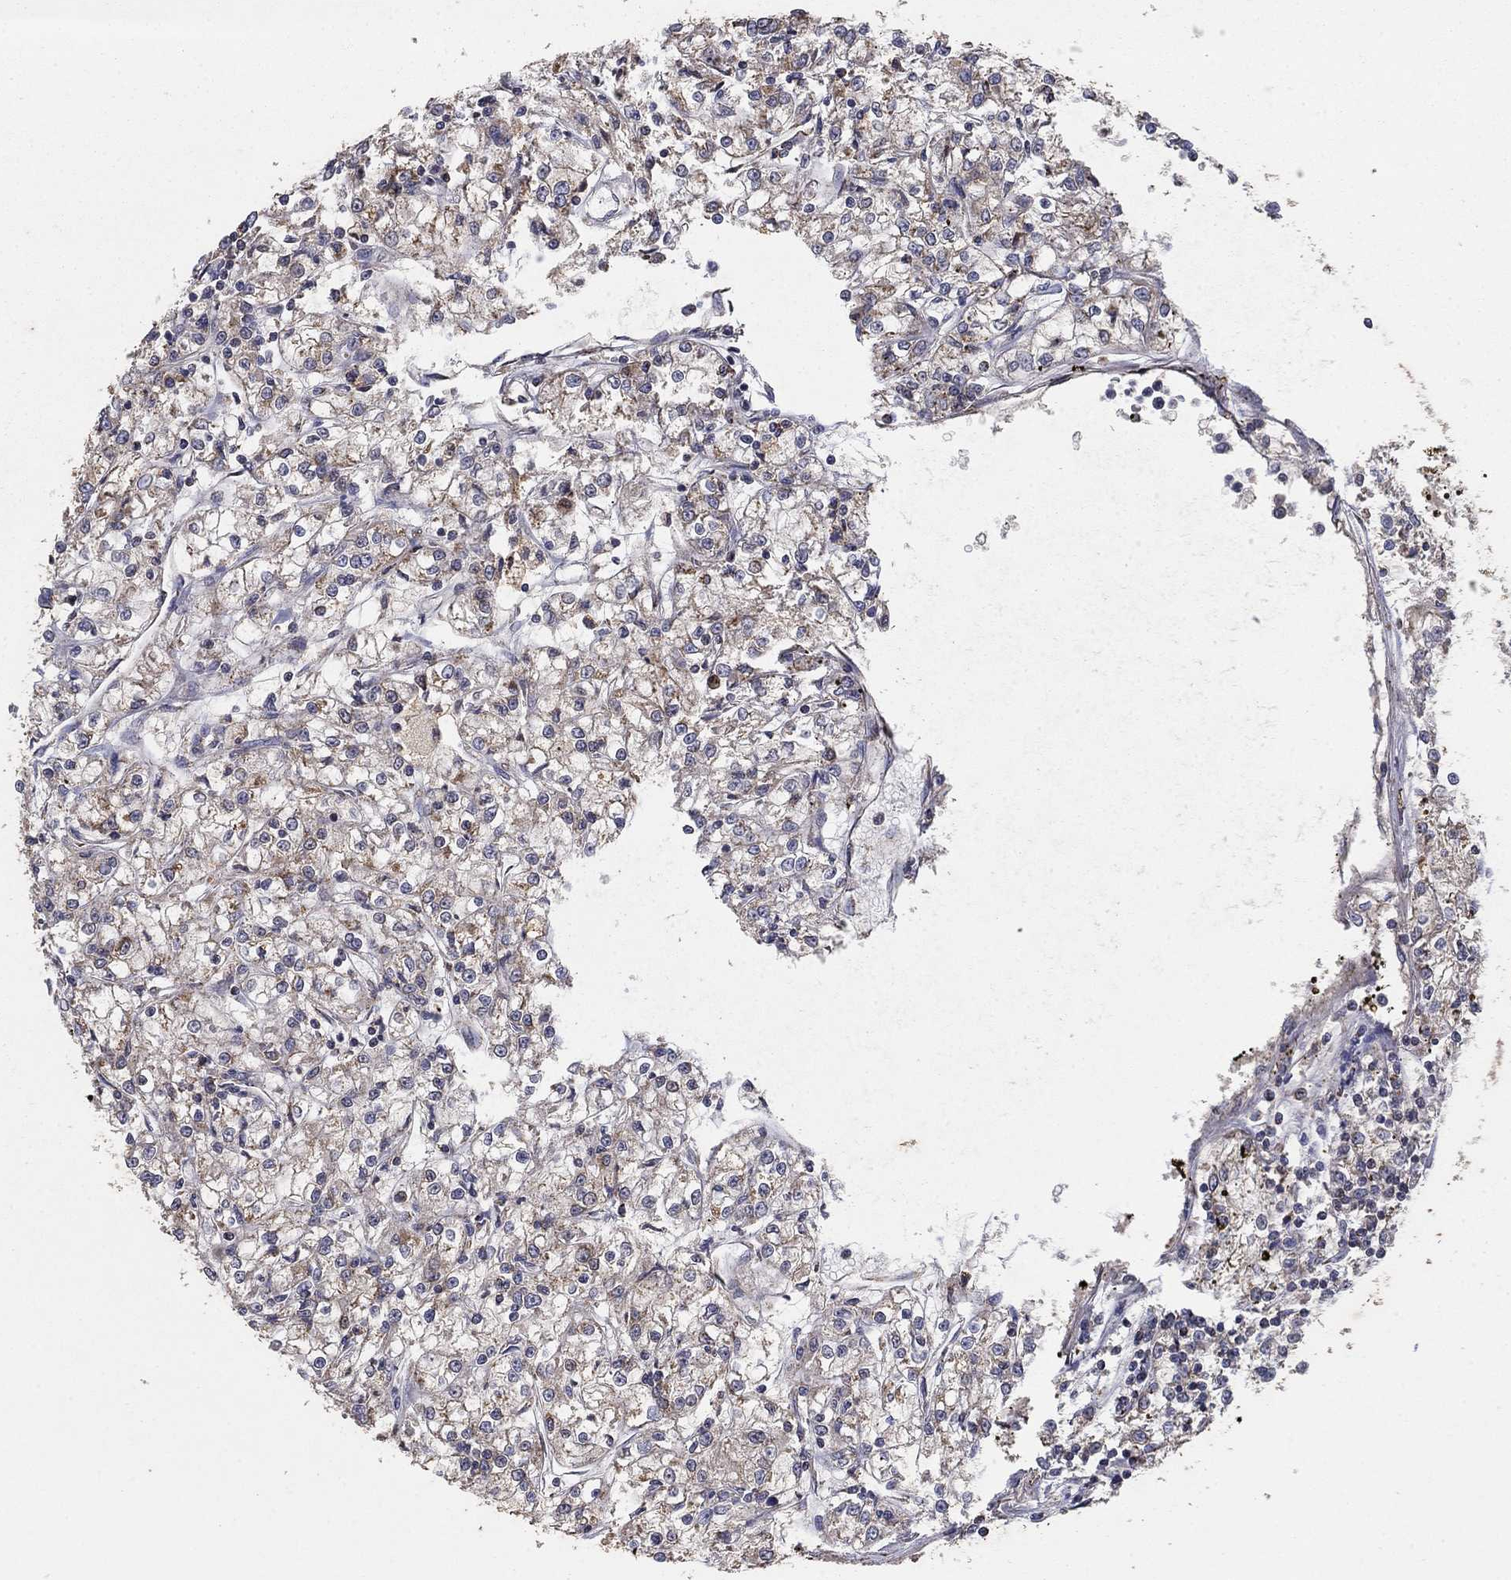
{"staining": {"intensity": "weak", "quantity": "25%-75%", "location": "cytoplasmic/membranous"}, "tissue": "renal cancer", "cell_type": "Tumor cells", "image_type": "cancer", "snomed": [{"axis": "morphology", "description": "Adenocarcinoma, NOS"}, {"axis": "topography", "description": "Kidney"}], "caption": "Protein expression analysis of human adenocarcinoma (renal) reveals weak cytoplasmic/membranous positivity in approximately 25%-75% of tumor cells.", "gene": "GPSM1", "patient": {"sex": "female", "age": 59}}